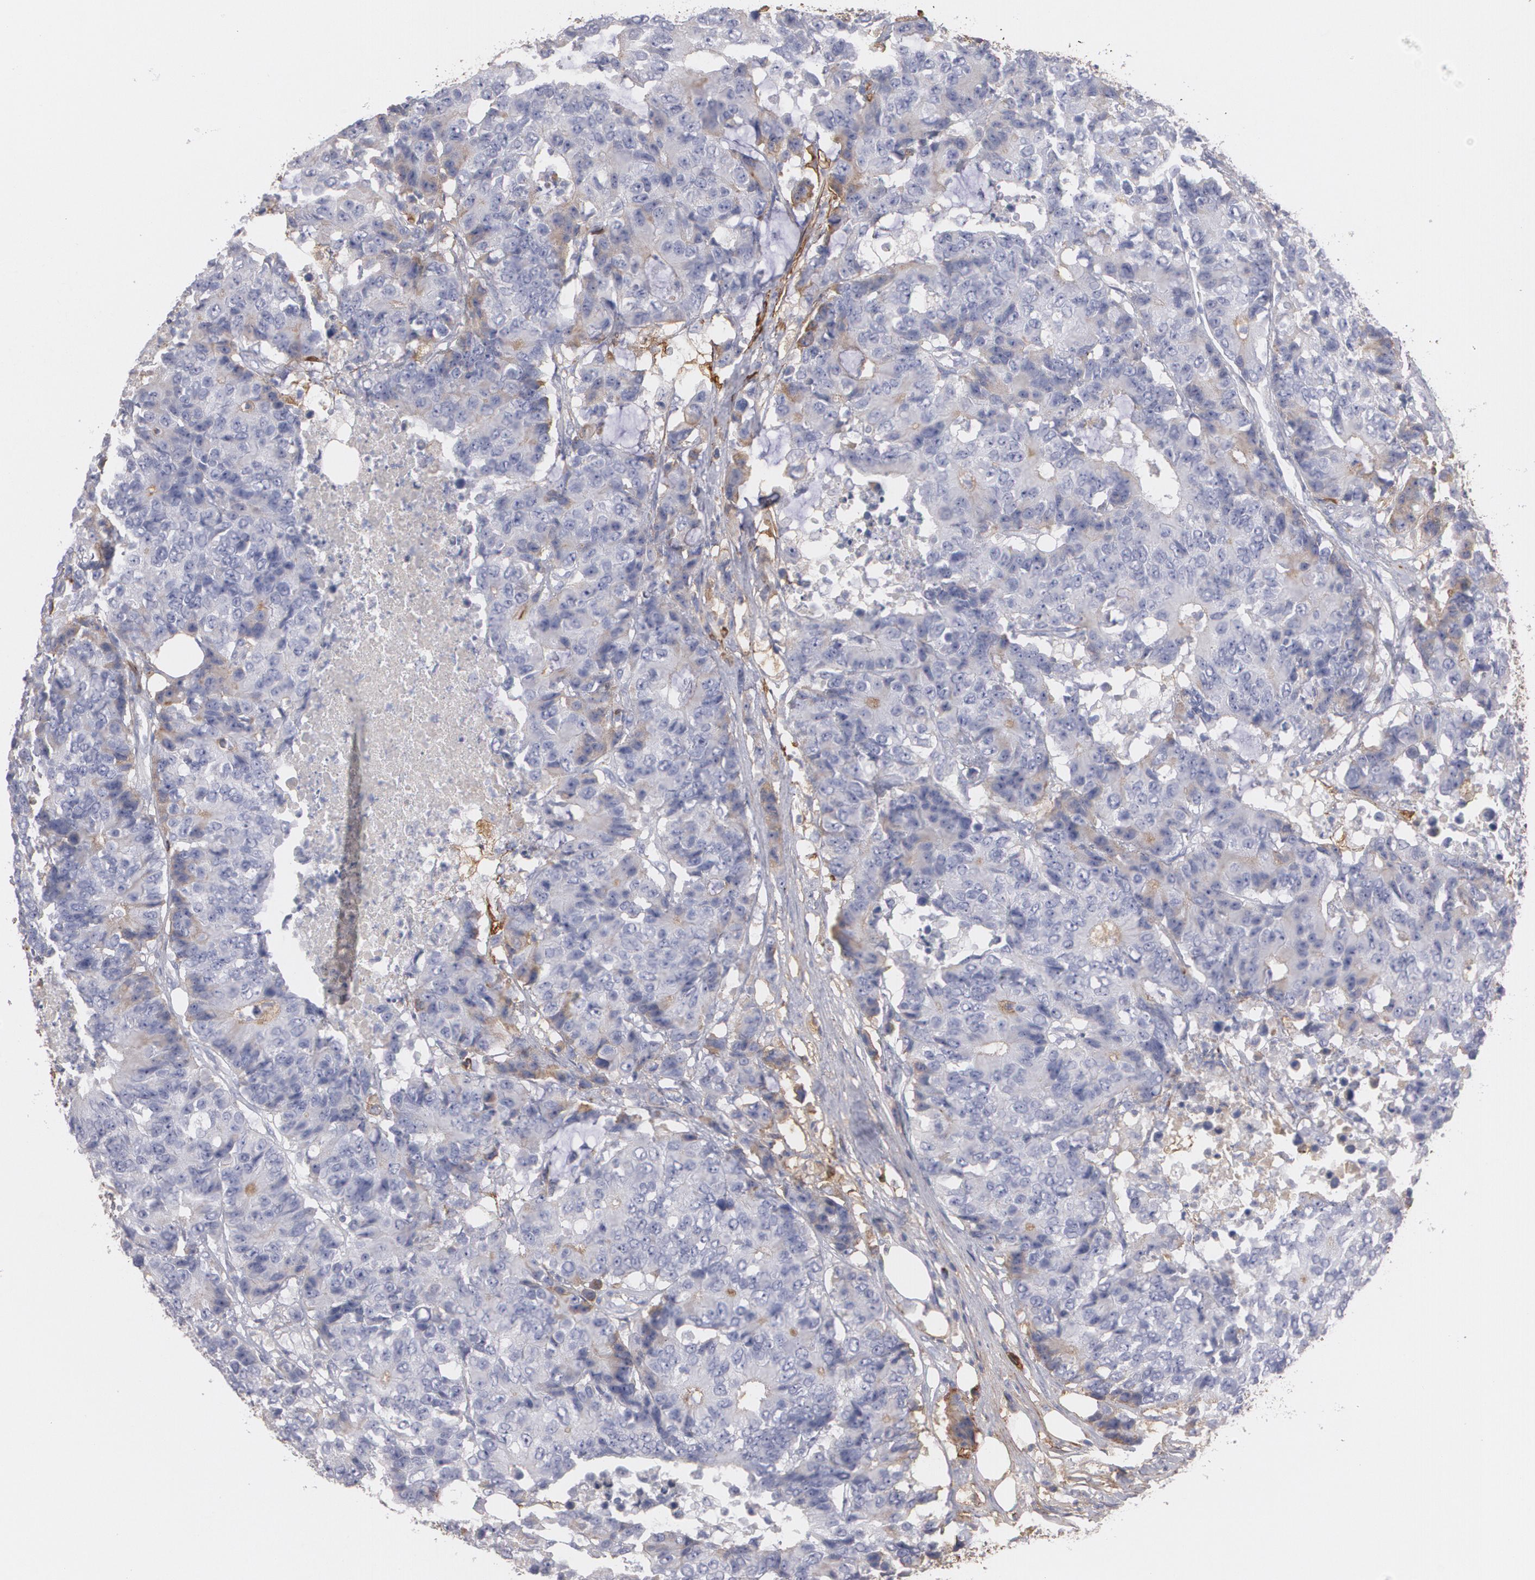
{"staining": {"intensity": "negative", "quantity": "none", "location": "none"}, "tissue": "colorectal cancer", "cell_type": "Tumor cells", "image_type": "cancer", "snomed": [{"axis": "morphology", "description": "Adenocarcinoma, NOS"}, {"axis": "topography", "description": "Colon"}], "caption": "The micrograph shows no significant staining in tumor cells of colorectal adenocarcinoma. (Stains: DAB immunohistochemistry (IHC) with hematoxylin counter stain, Microscopy: brightfield microscopy at high magnification).", "gene": "FBLN1", "patient": {"sex": "female", "age": 86}}